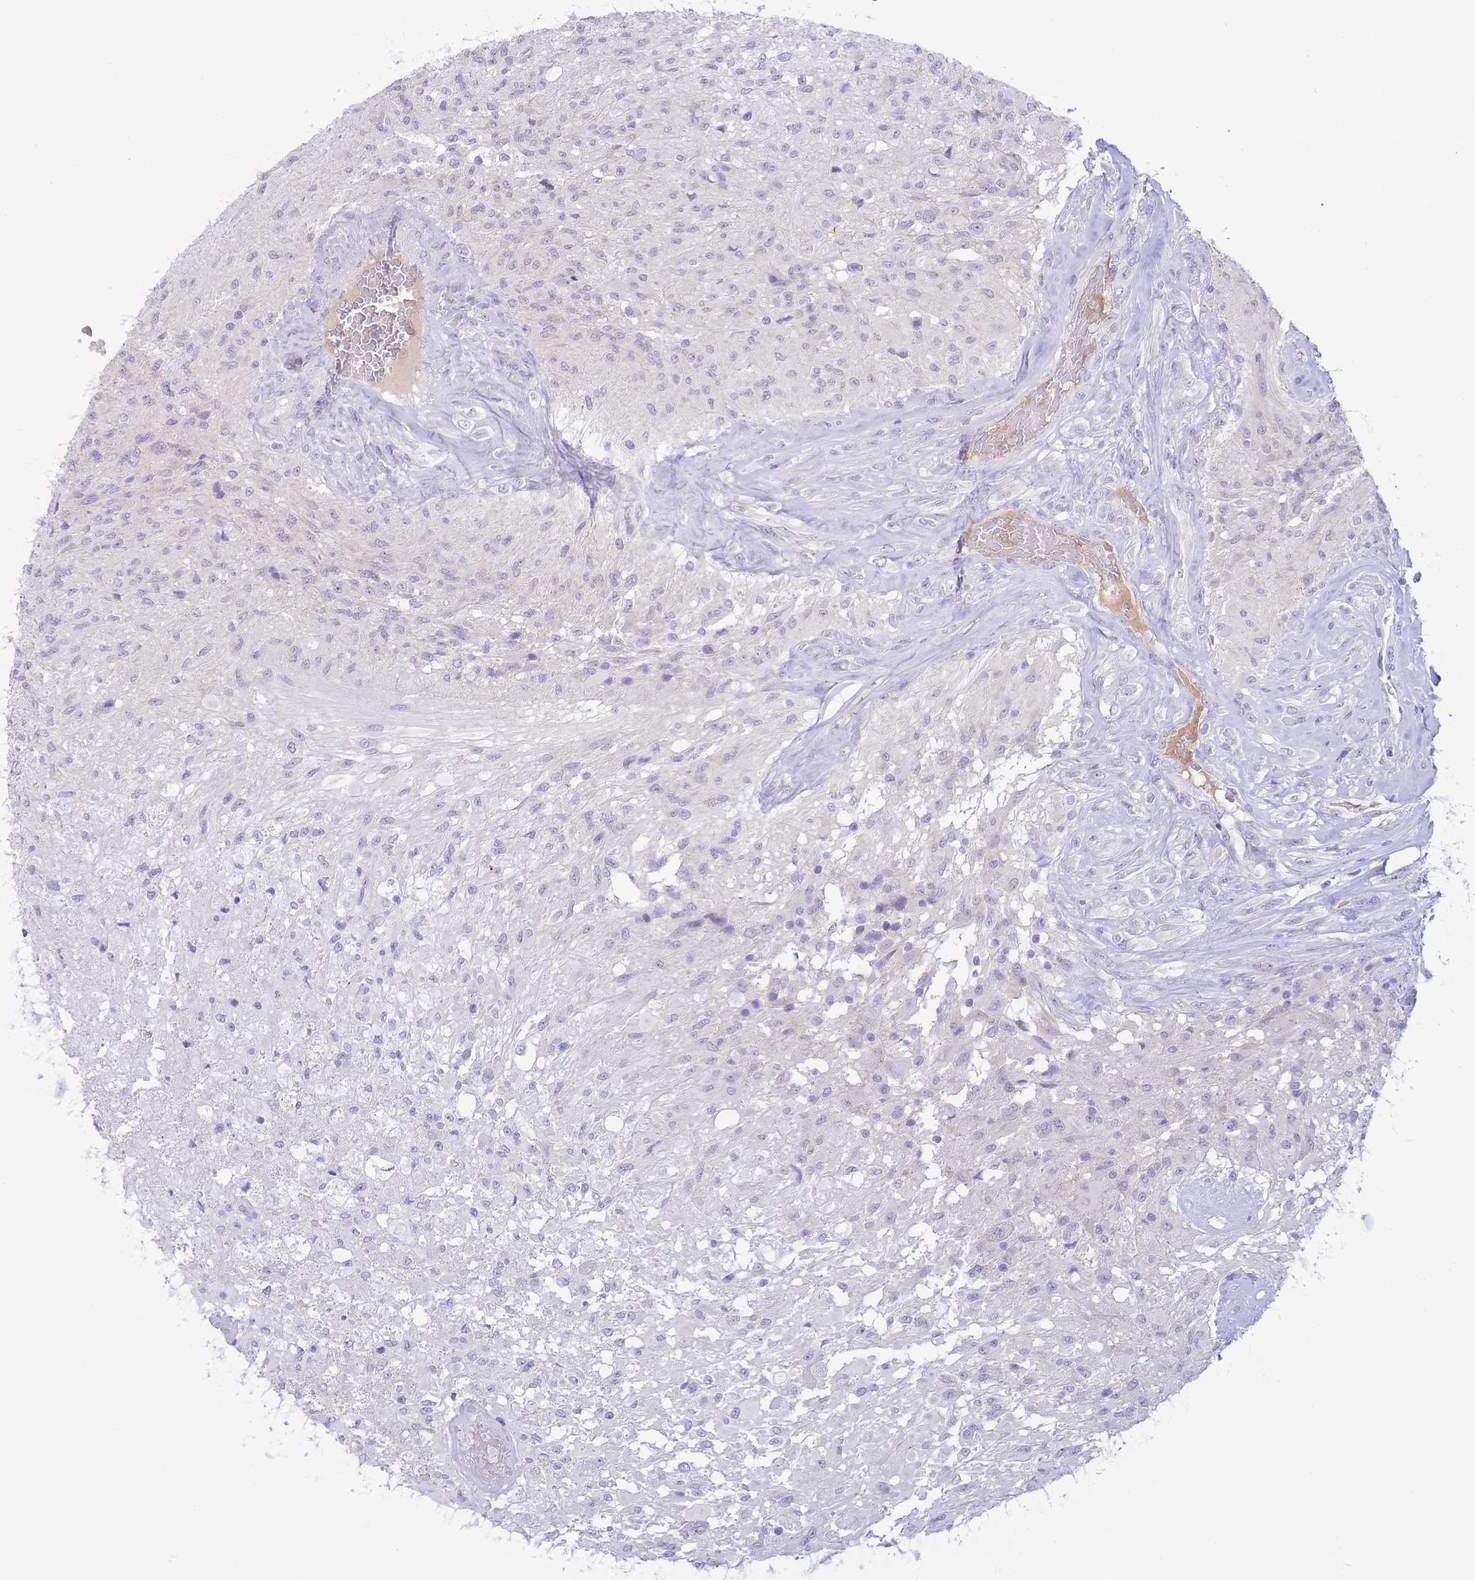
{"staining": {"intensity": "negative", "quantity": "none", "location": "none"}, "tissue": "glioma", "cell_type": "Tumor cells", "image_type": "cancer", "snomed": [{"axis": "morphology", "description": "Glioma, malignant, High grade"}, {"axis": "topography", "description": "Brain"}], "caption": "Tumor cells show no significant protein positivity in high-grade glioma (malignant). The staining is performed using DAB brown chromogen with nuclei counter-stained in using hematoxylin.", "gene": "ASAP3", "patient": {"sex": "male", "age": 56}}